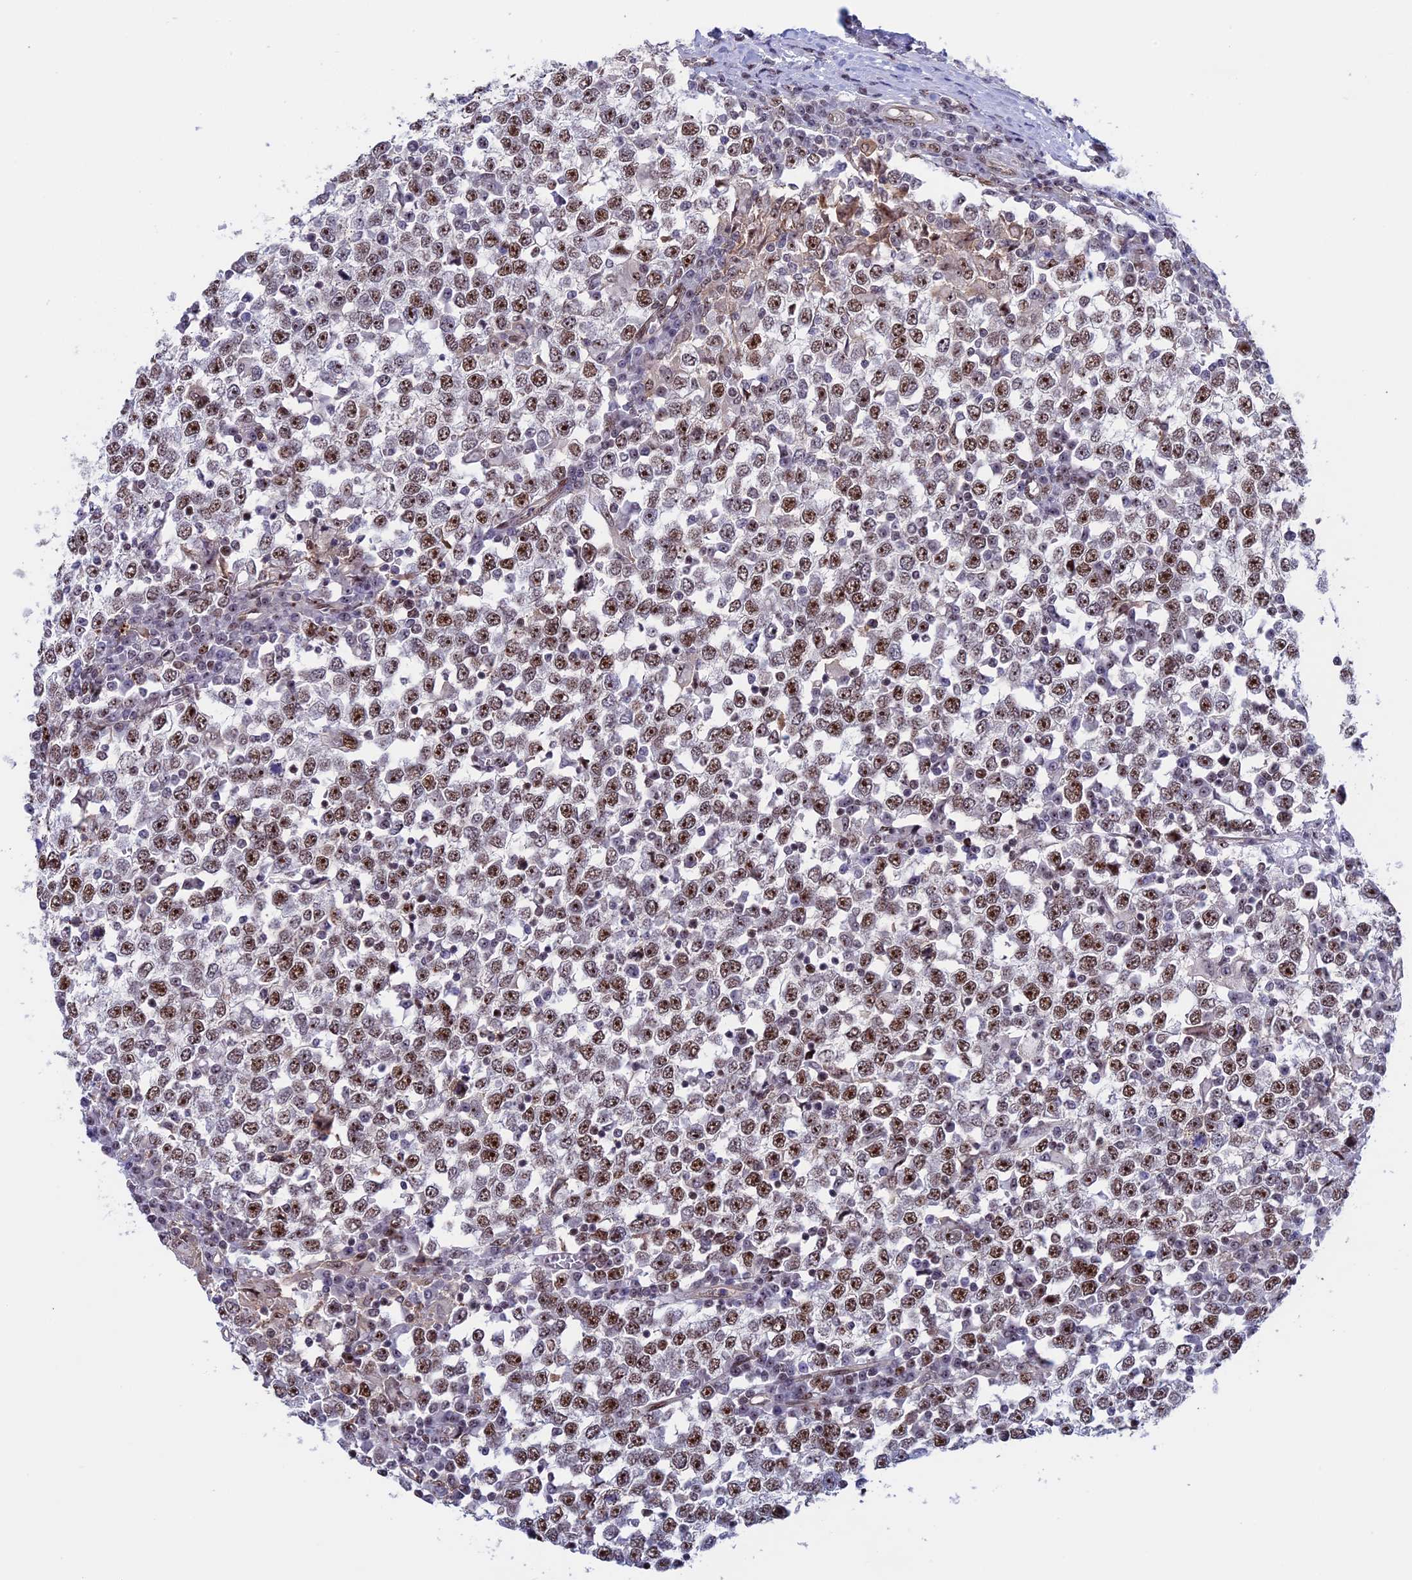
{"staining": {"intensity": "moderate", "quantity": ">75%", "location": "nuclear"}, "tissue": "testis cancer", "cell_type": "Tumor cells", "image_type": "cancer", "snomed": [{"axis": "morphology", "description": "Seminoma, NOS"}, {"axis": "topography", "description": "Testis"}], "caption": "Immunohistochemistry (IHC) micrograph of human testis cancer stained for a protein (brown), which exhibits medium levels of moderate nuclear expression in about >75% of tumor cells.", "gene": "CCDC86", "patient": {"sex": "male", "age": 65}}